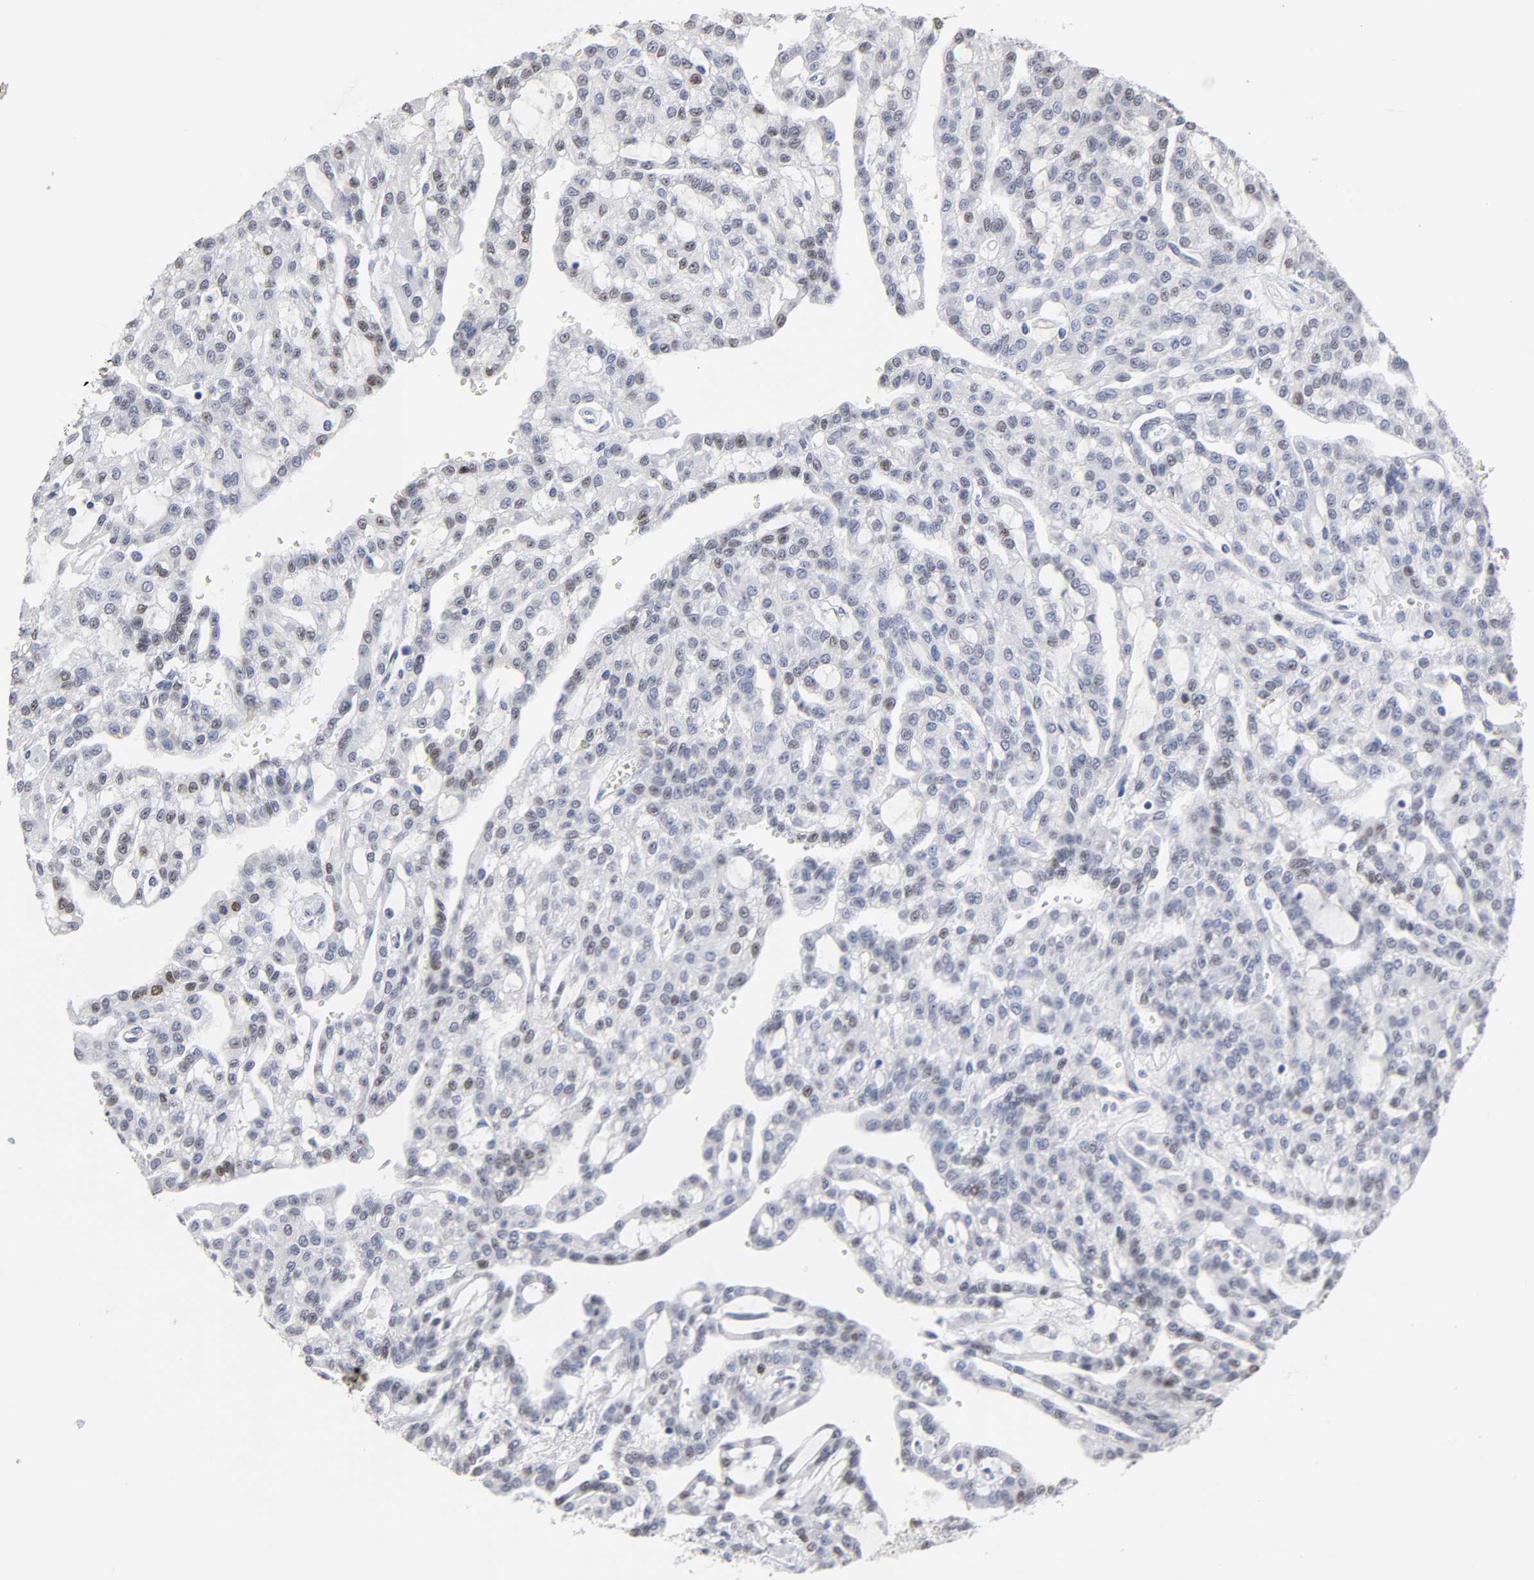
{"staining": {"intensity": "moderate", "quantity": "<25%", "location": "nuclear"}, "tissue": "renal cancer", "cell_type": "Tumor cells", "image_type": "cancer", "snomed": [{"axis": "morphology", "description": "Adenocarcinoma, NOS"}, {"axis": "topography", "description": "Kidney"}], "caption": "There is low levels of moderate nuclear staining in tumor cells of renal cancer, as demonstrated by immunohistochemical staining (brown color).", "gene": "HNF4A", "patient": {"sex": "male", "age": 63}}